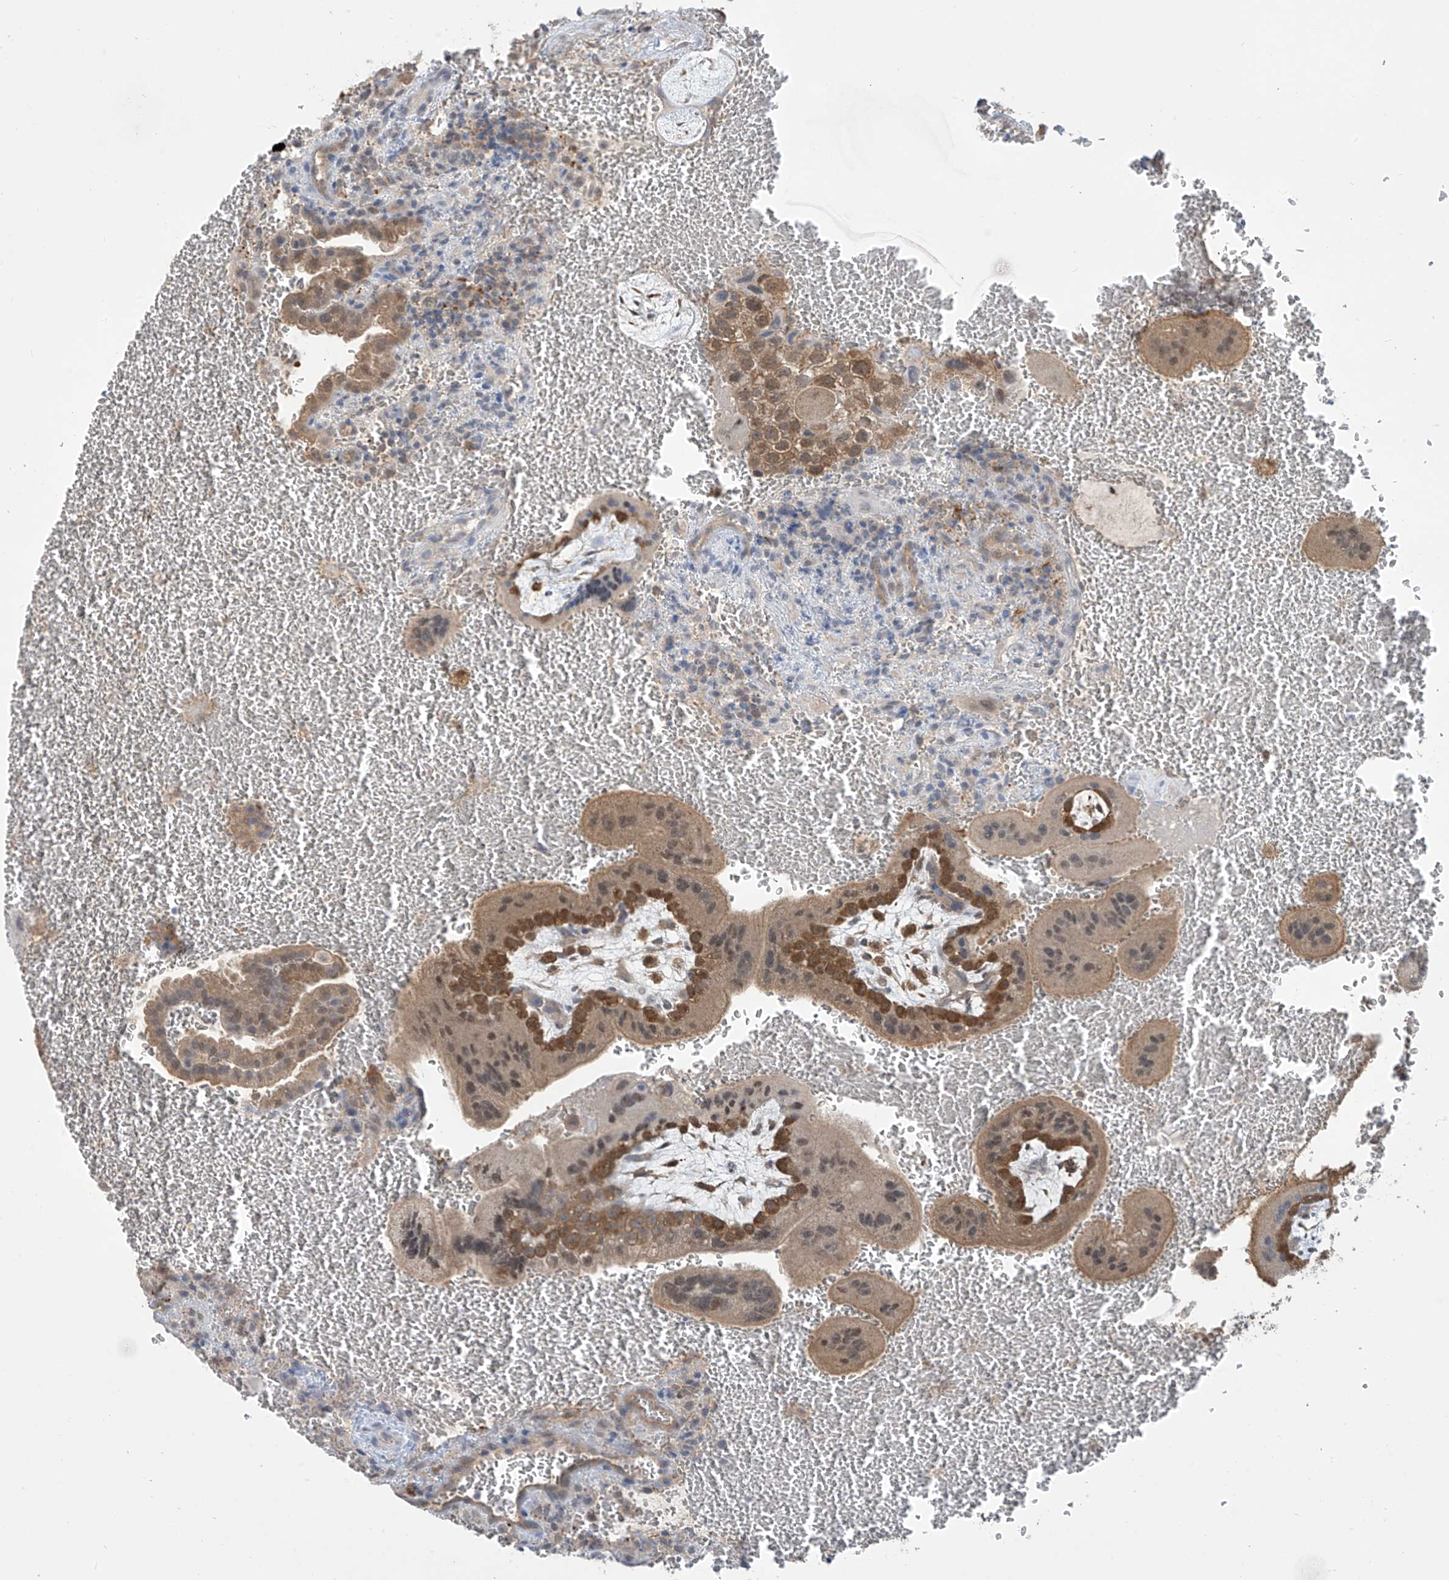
{"staining": {"intensity": "moderate", "quantity": ">75%", "location": "cytoplasmic/membranous,nuclear"}, "tissue": "placenta", "cell_type": "Trophoblastic cells", "image_type": "normal", "snomed": [{"axis": "morphology", "description": "Normal tissue, NOS"}, {"axis": "topography", "description": "Placenta"}], "caption": "Immunohistochemical staining of normal human placenta reveals moderate cytoplasmic/membranous,nuclear protein expression in approximately >75% of trophoblastic cells.", "gene": "IDH1", "patient": {"sex": "female", "age": 35}}